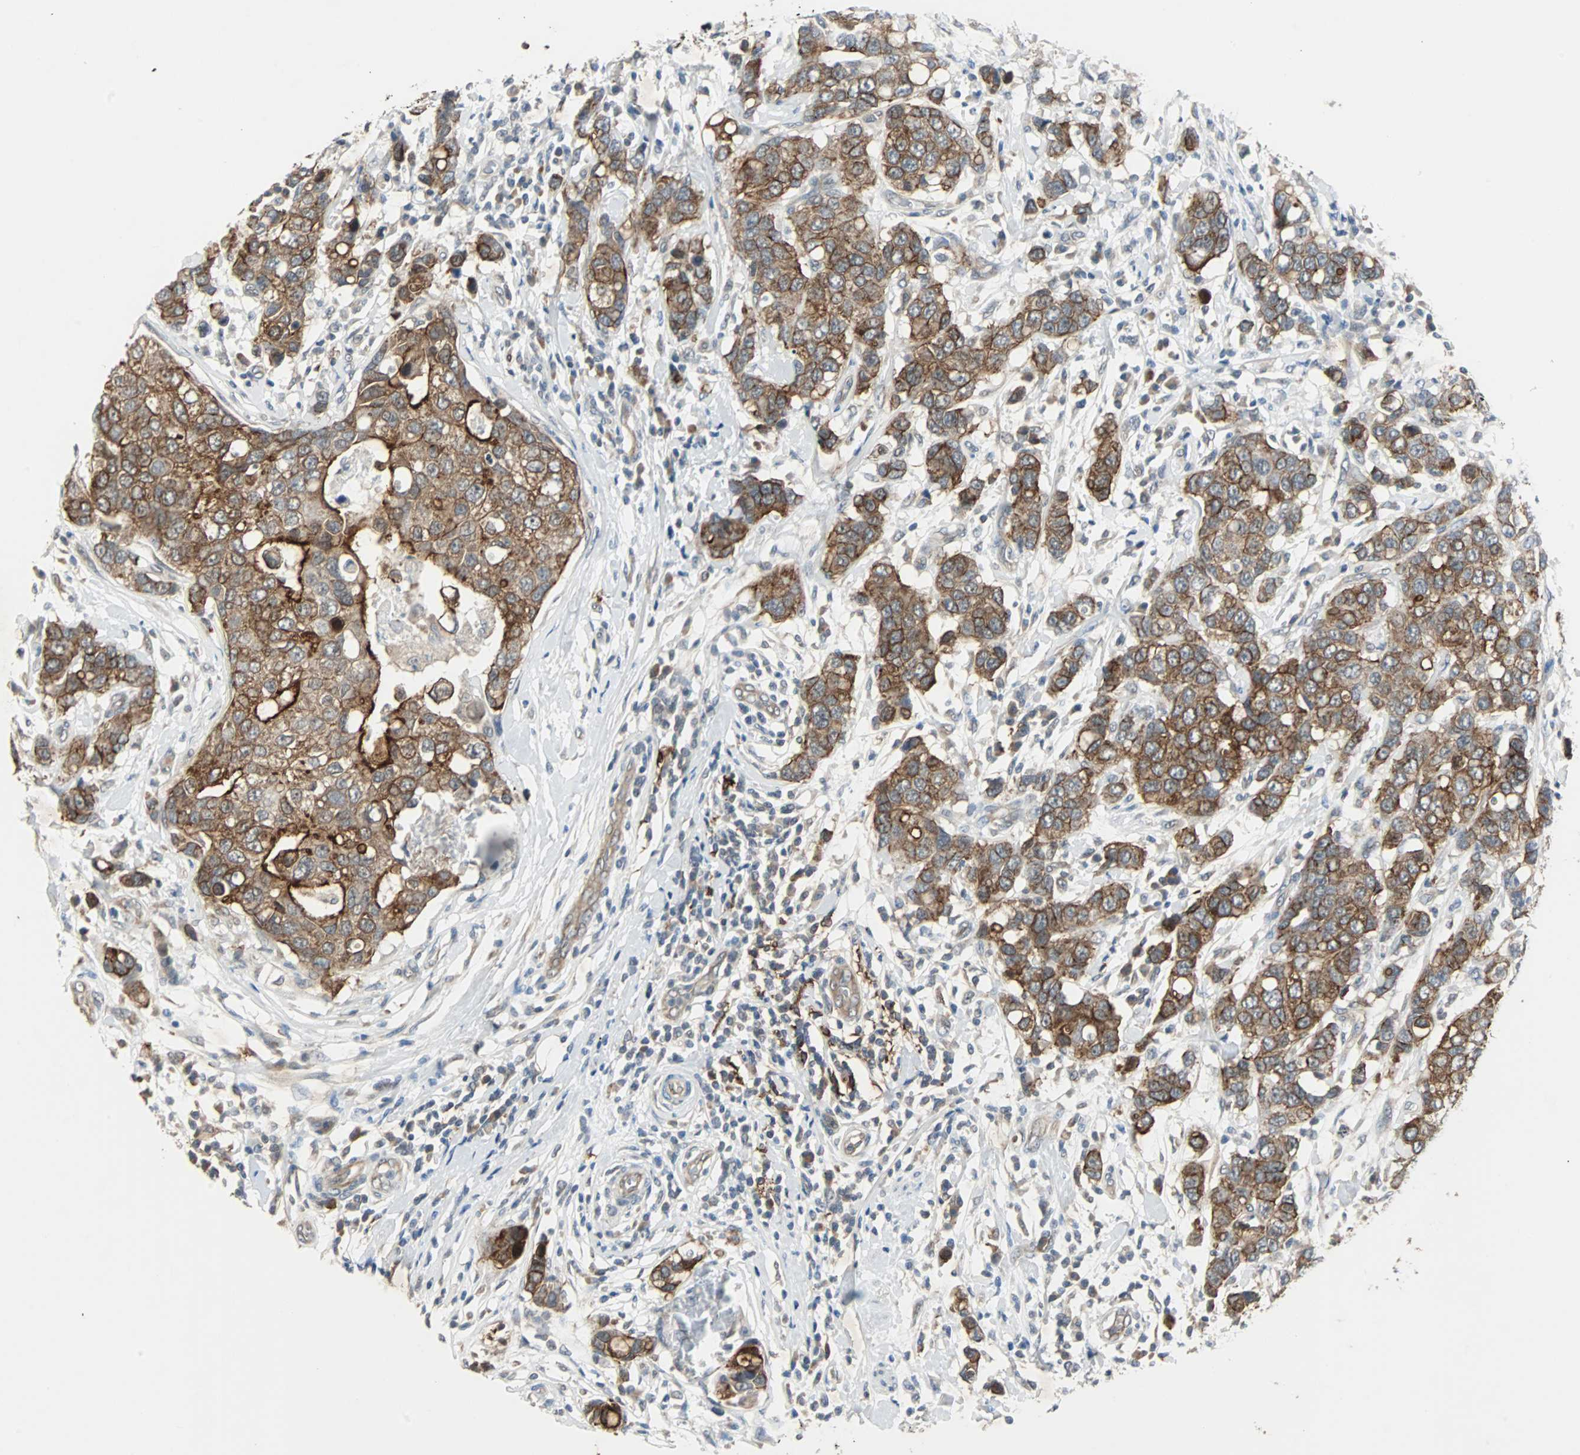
{"staining": {"intensity": "moderate", "quantity": ">75%", "location": "cytoplasmic/membranous"}, "tissue": "breast cancer", "cell_type": "Tumor cells", "image_type": "cancer", "snomed": [{"axis": "morphology", "description": "Duct carcinoma"}, {"axis": "topography", "description": "Breast"}], "caption": "The immunohistochemical stain labels moderate cytoplasmic/membranous positivity in tumor cells of breast intraductal carcinoma tissue.", "gene": "CMC2", "patient": {"sex": "female", "age": 27}}